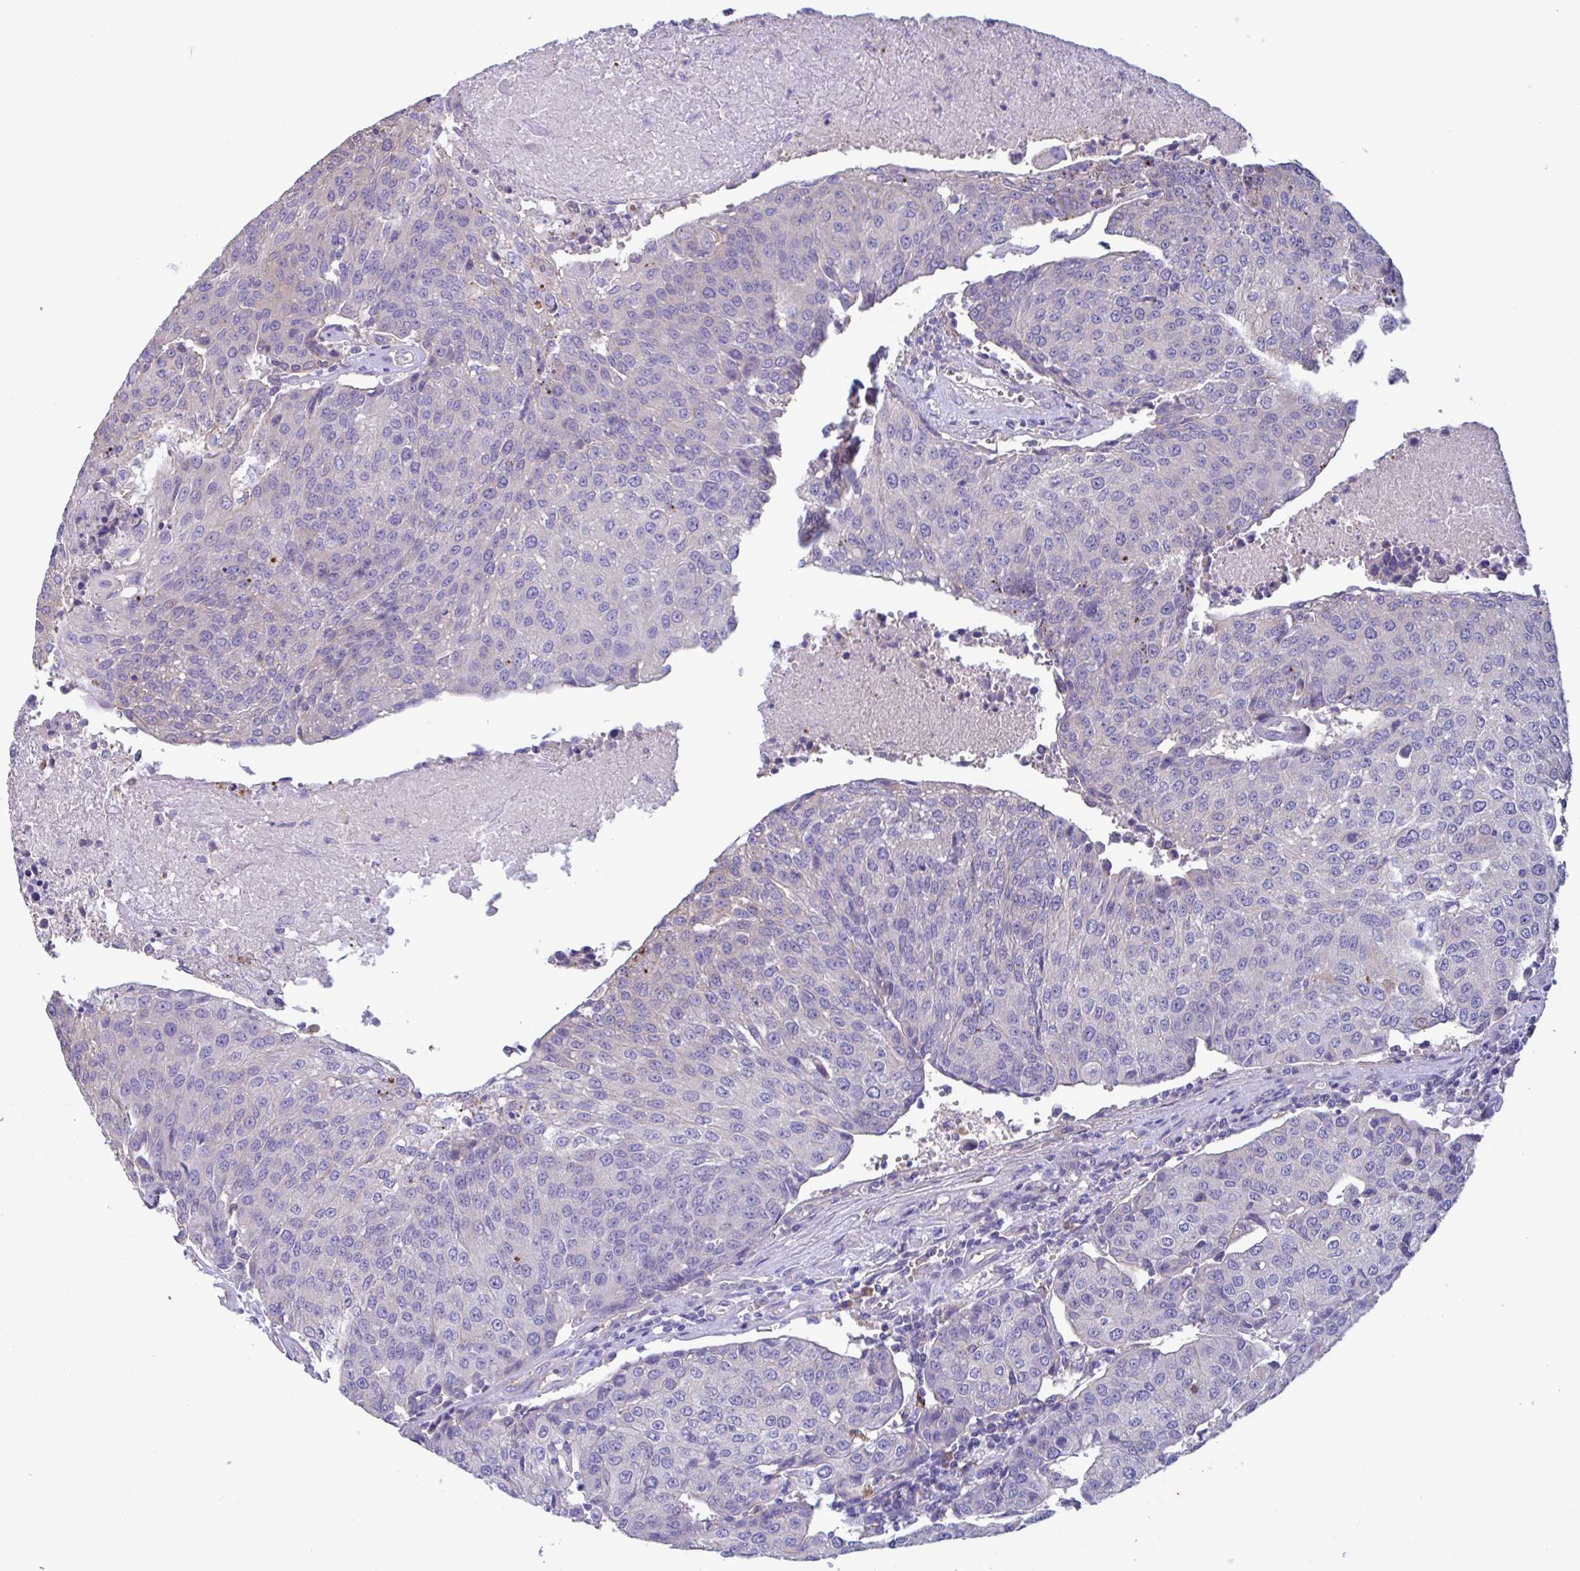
{"staining": {"intensity": "negative", "quantity": "none", "location": "none"}, "tissue": "urothelial cancer", "cell_type": "Tumor cells", "image_type": "cancer", "snomed": [{"axis": "morphology", "description": "Urothelial carcinoma, High grade"}, {"axis": "topography", "description": "Urinary bladder"}], "caption": "DAB (3,3'-diaminobenzidine) immunohistochemical staining of urothelial carcinoma (high-grade) reveals no significant staining in tumor cells.", "gene": "SLC66A1", "patient": {"sex": "female", "age": 85}}